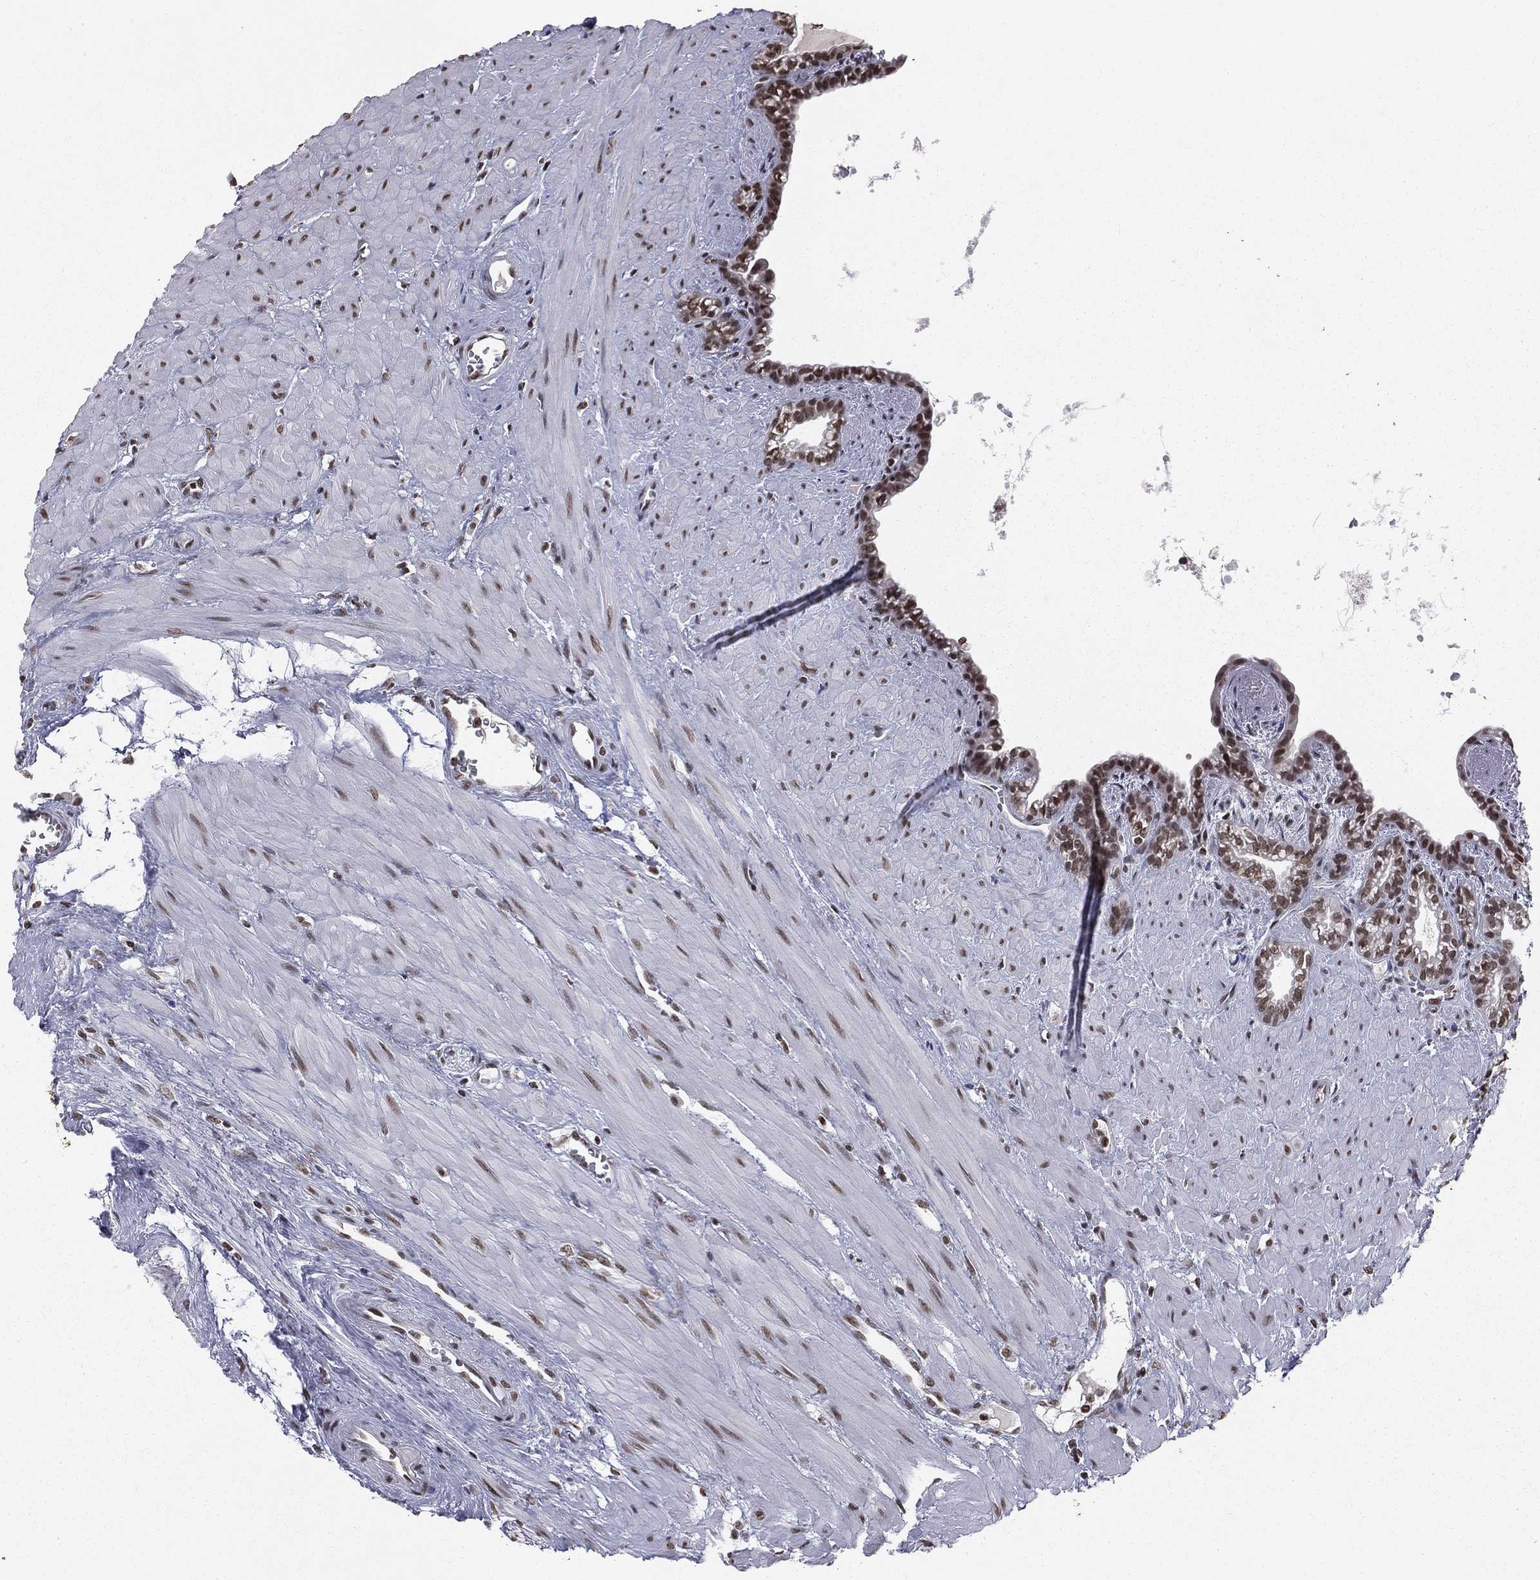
{"staining": {"intensity": "moderate", "quantity": ">75%", "location": "nuclear"}, "tissue": "seminal vesicle", "cell_type": "Glandular cells", "image_type": "normal", "snomed": [{"axis": "morphology", "description": "Normal tissue, NOS"}, {"axis": "morphology", "description": "Urothelial carcinoma, NOS"}, {"axis": "topography", "description": "Urinary bladder"}, {"axis": "topography", "description": "Seminal veicle"}], "caption": "Protein staining of unremarkable seminal vesicle displays moderate nuclear positivity in approximately >75% of glandular cells. (DAB = brown stain, brightfield microscopy at high magnification).", "gene": "RFX7", "patient": {"sex": "male", "age": 76}}